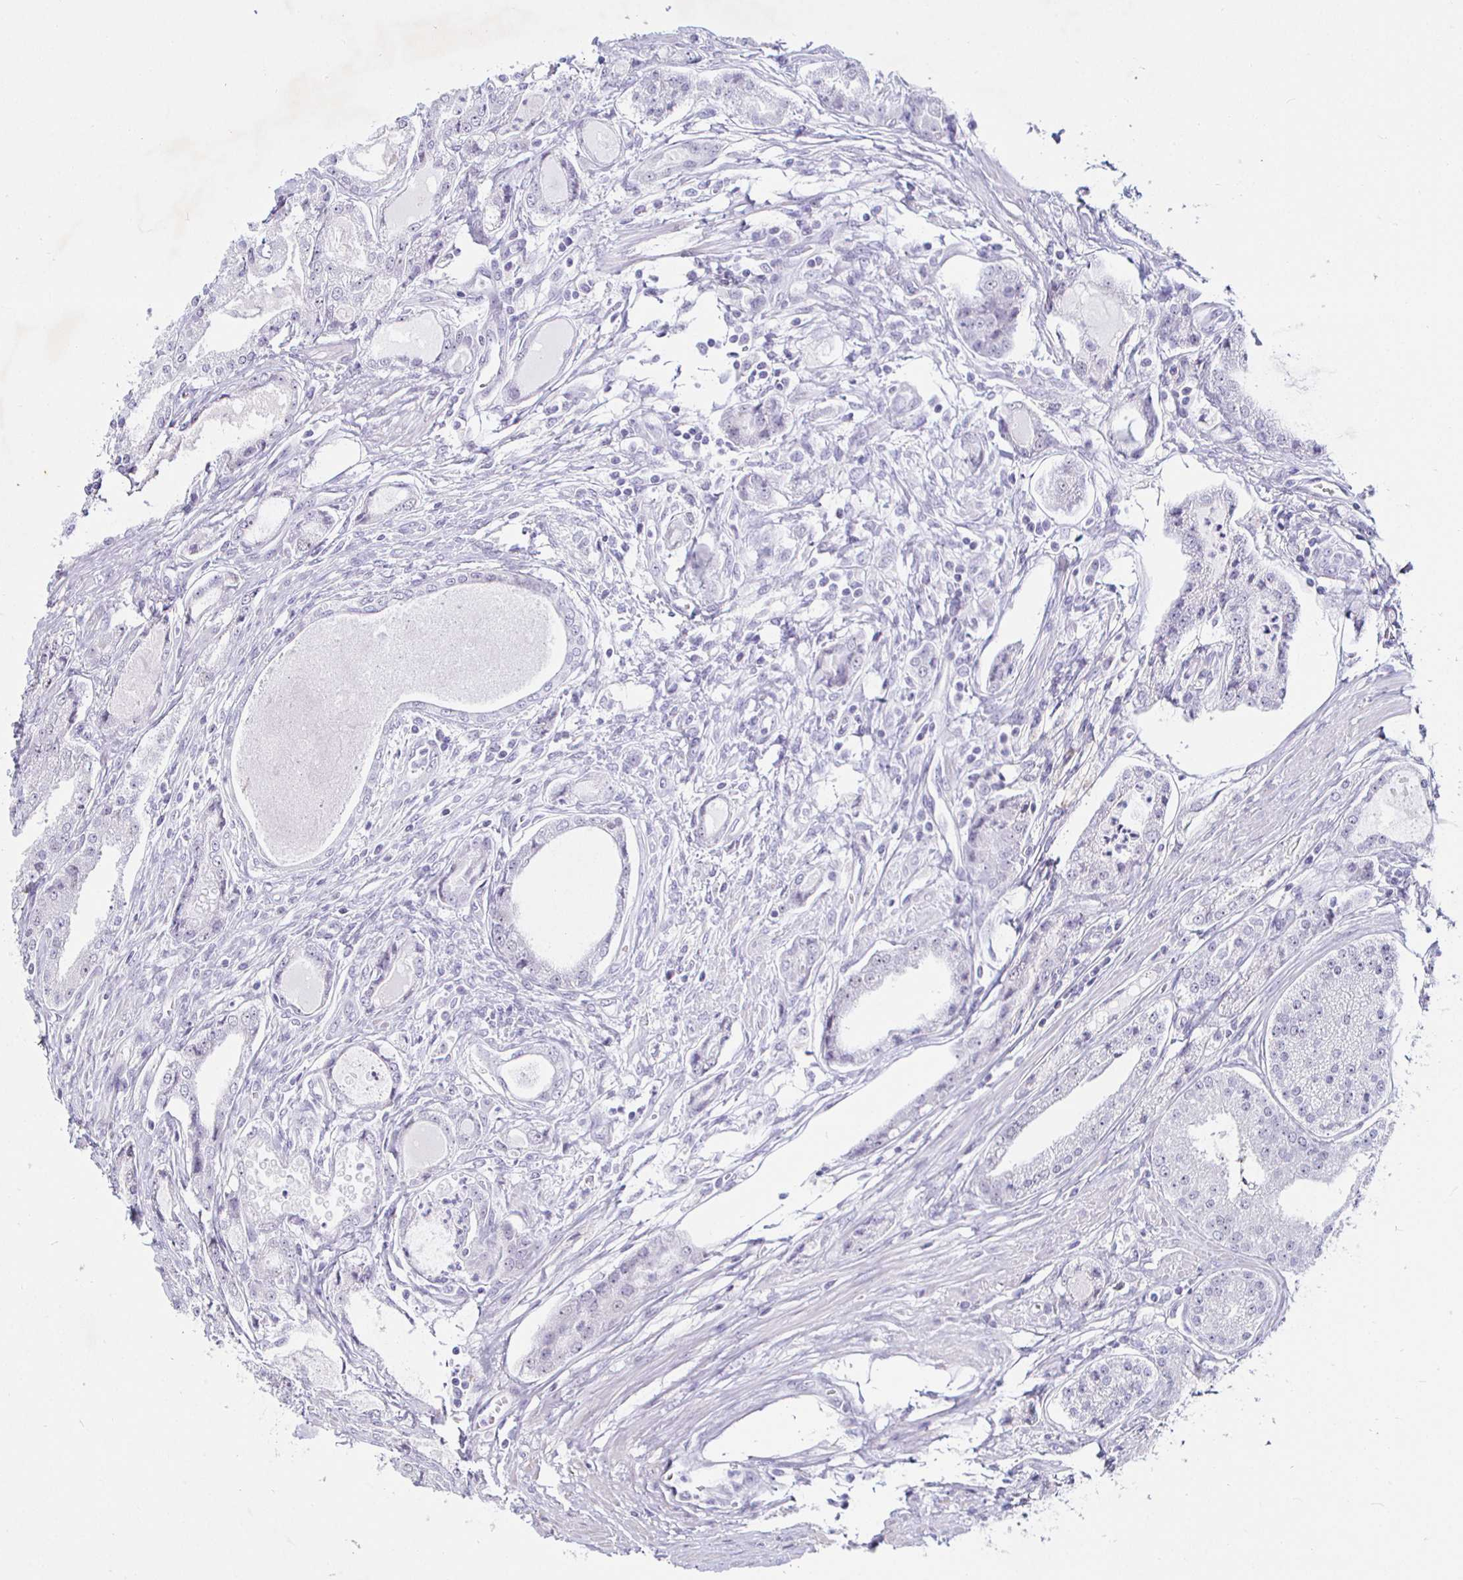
{"staining": {"intensity": "negative", "quantity": "none", "location": "none"}, "tissue": "prostate cancer", "cell_type": "Tumor cells", "image_type": "cancer", "snomed": [{"axis": "morphology", "description": "Adenocarcinoma, High grade"}, {"axis": "topography", "description": "Prostate"}], "caption": "Tumor cells are negative for brown protein staining in adenocarcinoma (high-grade) (prostate).", "gene": "MLH1", "patient": {"sex": "male", "age": 66}}